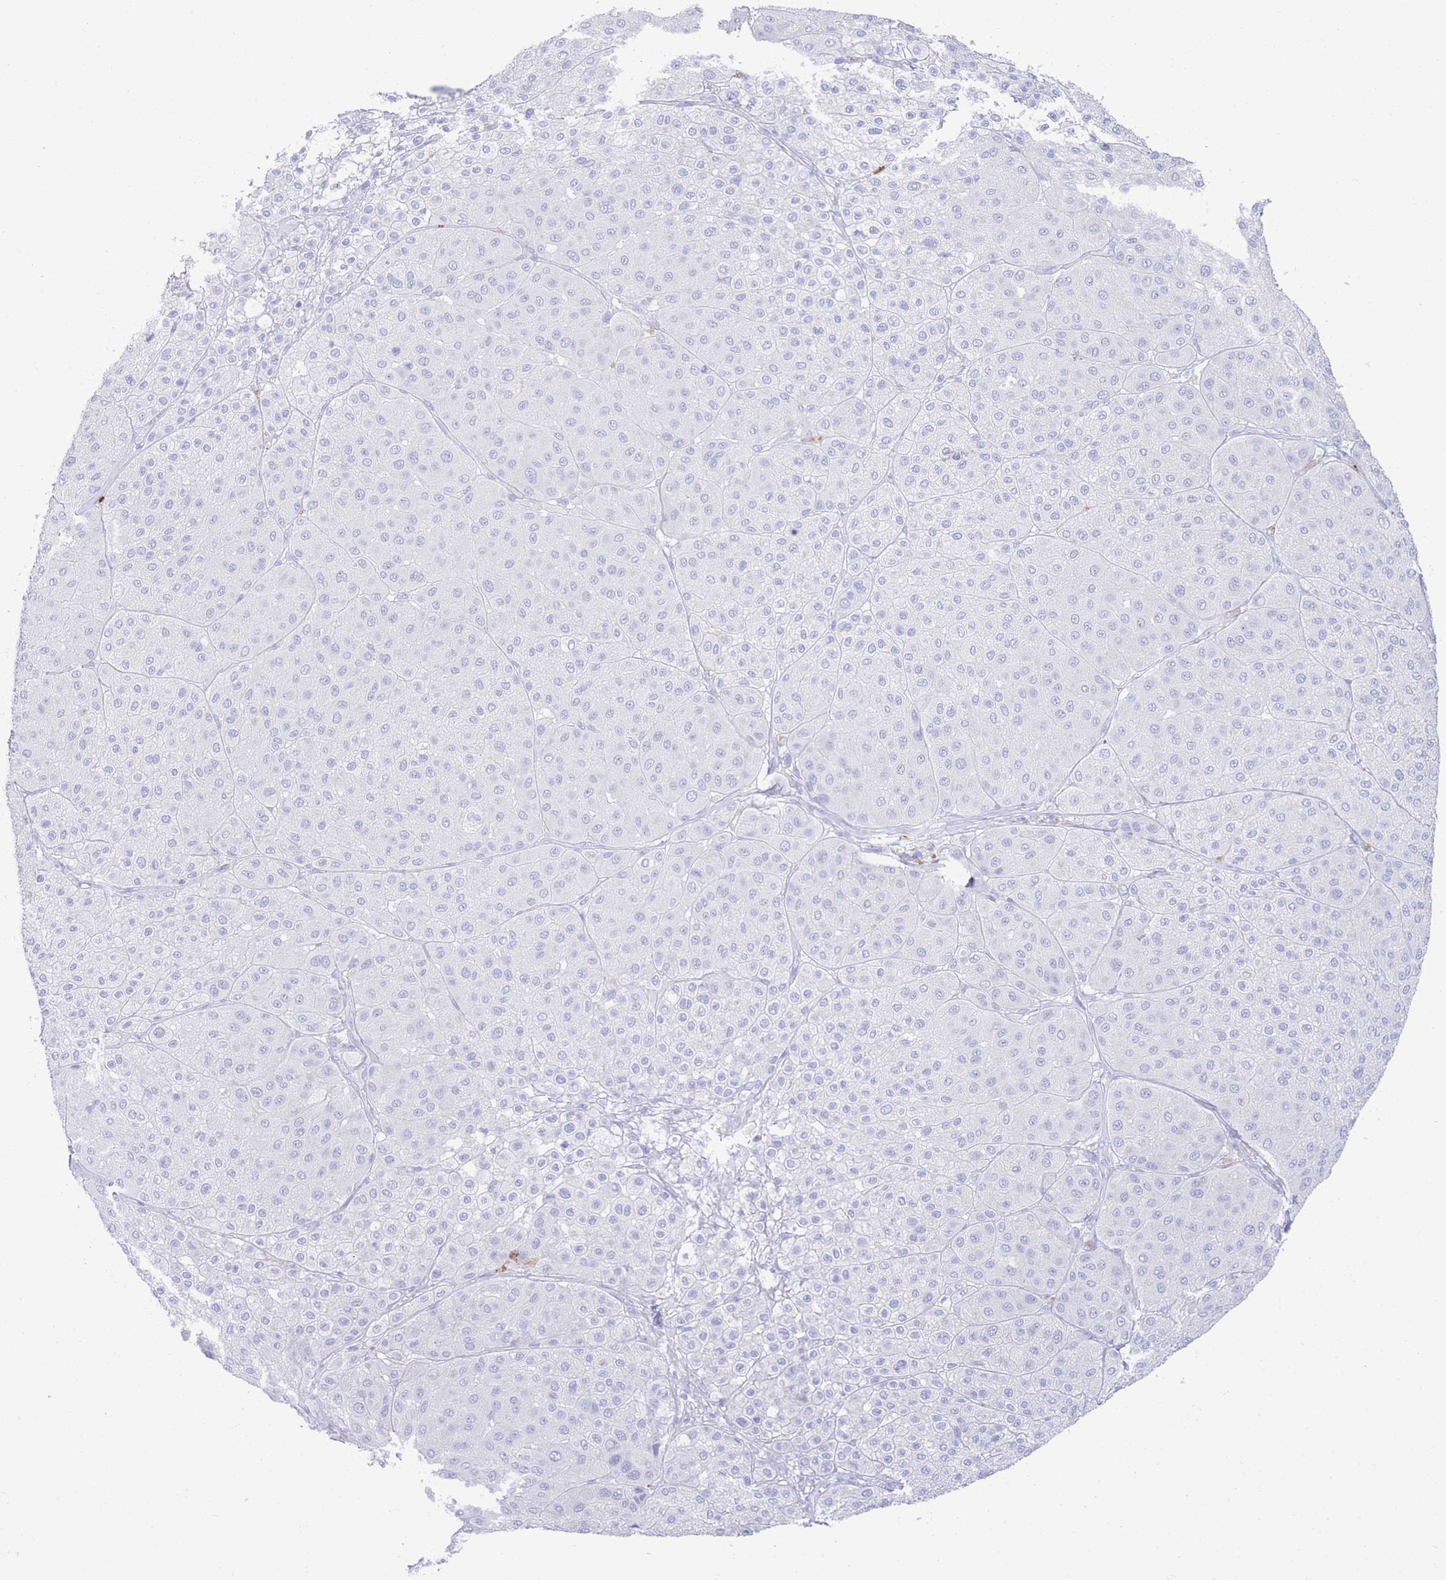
{"staining": {"intensity": "negative", "quantity": "none", "location": "none"}, "tissue": "melanoma", "cell_type": "Tumor cells", "image_type": "cancer", "snomed": [{"axis": "morphology", "description": "Malignant melanoma, Metastatic site"}, {"axis": "topography", "description": "Smooth muscle"}], "caption": "Human melanoma stained for a protein using immunohistochemistry (IHC) reveals no expression in tumor cells.", "gene": "LRRC37A", "patient": {"sex": "male", "age": 41}}